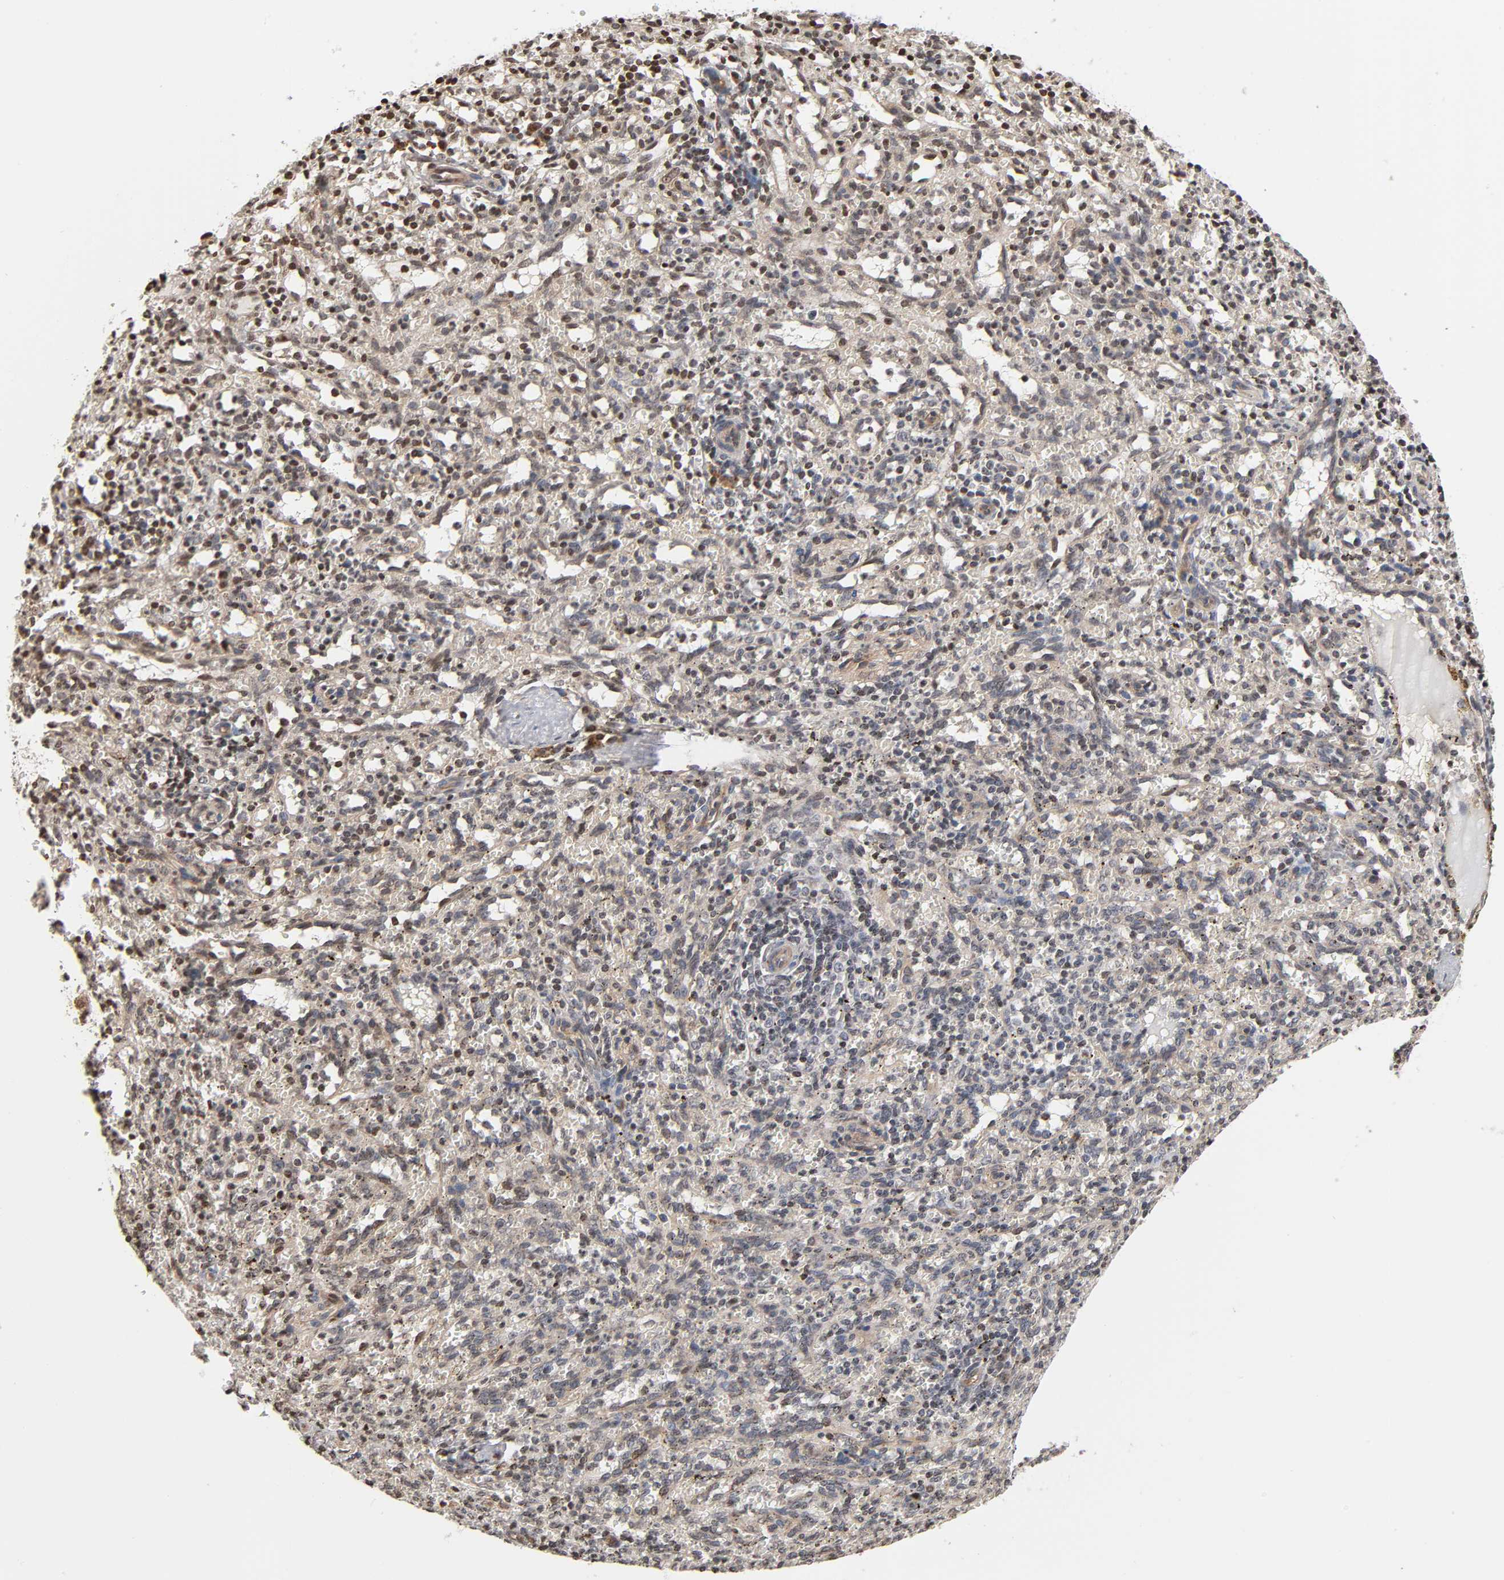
{"staining": {"intensity": "negative", "quantity": "none", "location": "none"}, "tissue": "spleen", "cell_type": "Cells in red pulp", "image_type": "normal", "snomed": [{"axis": "morphology", "description": "Normal tissue, NOS"}, {"axis": "topography", "description": "Spleen"}], "caption": "Immunohistochemistry (IHC) histopathology image of unremarkable spleen: spleen stained with DAB shows no significant protein expression in cells in red pulp.", "gene": "ITGAV", "patient": {"sex": "female", "age": 10}}